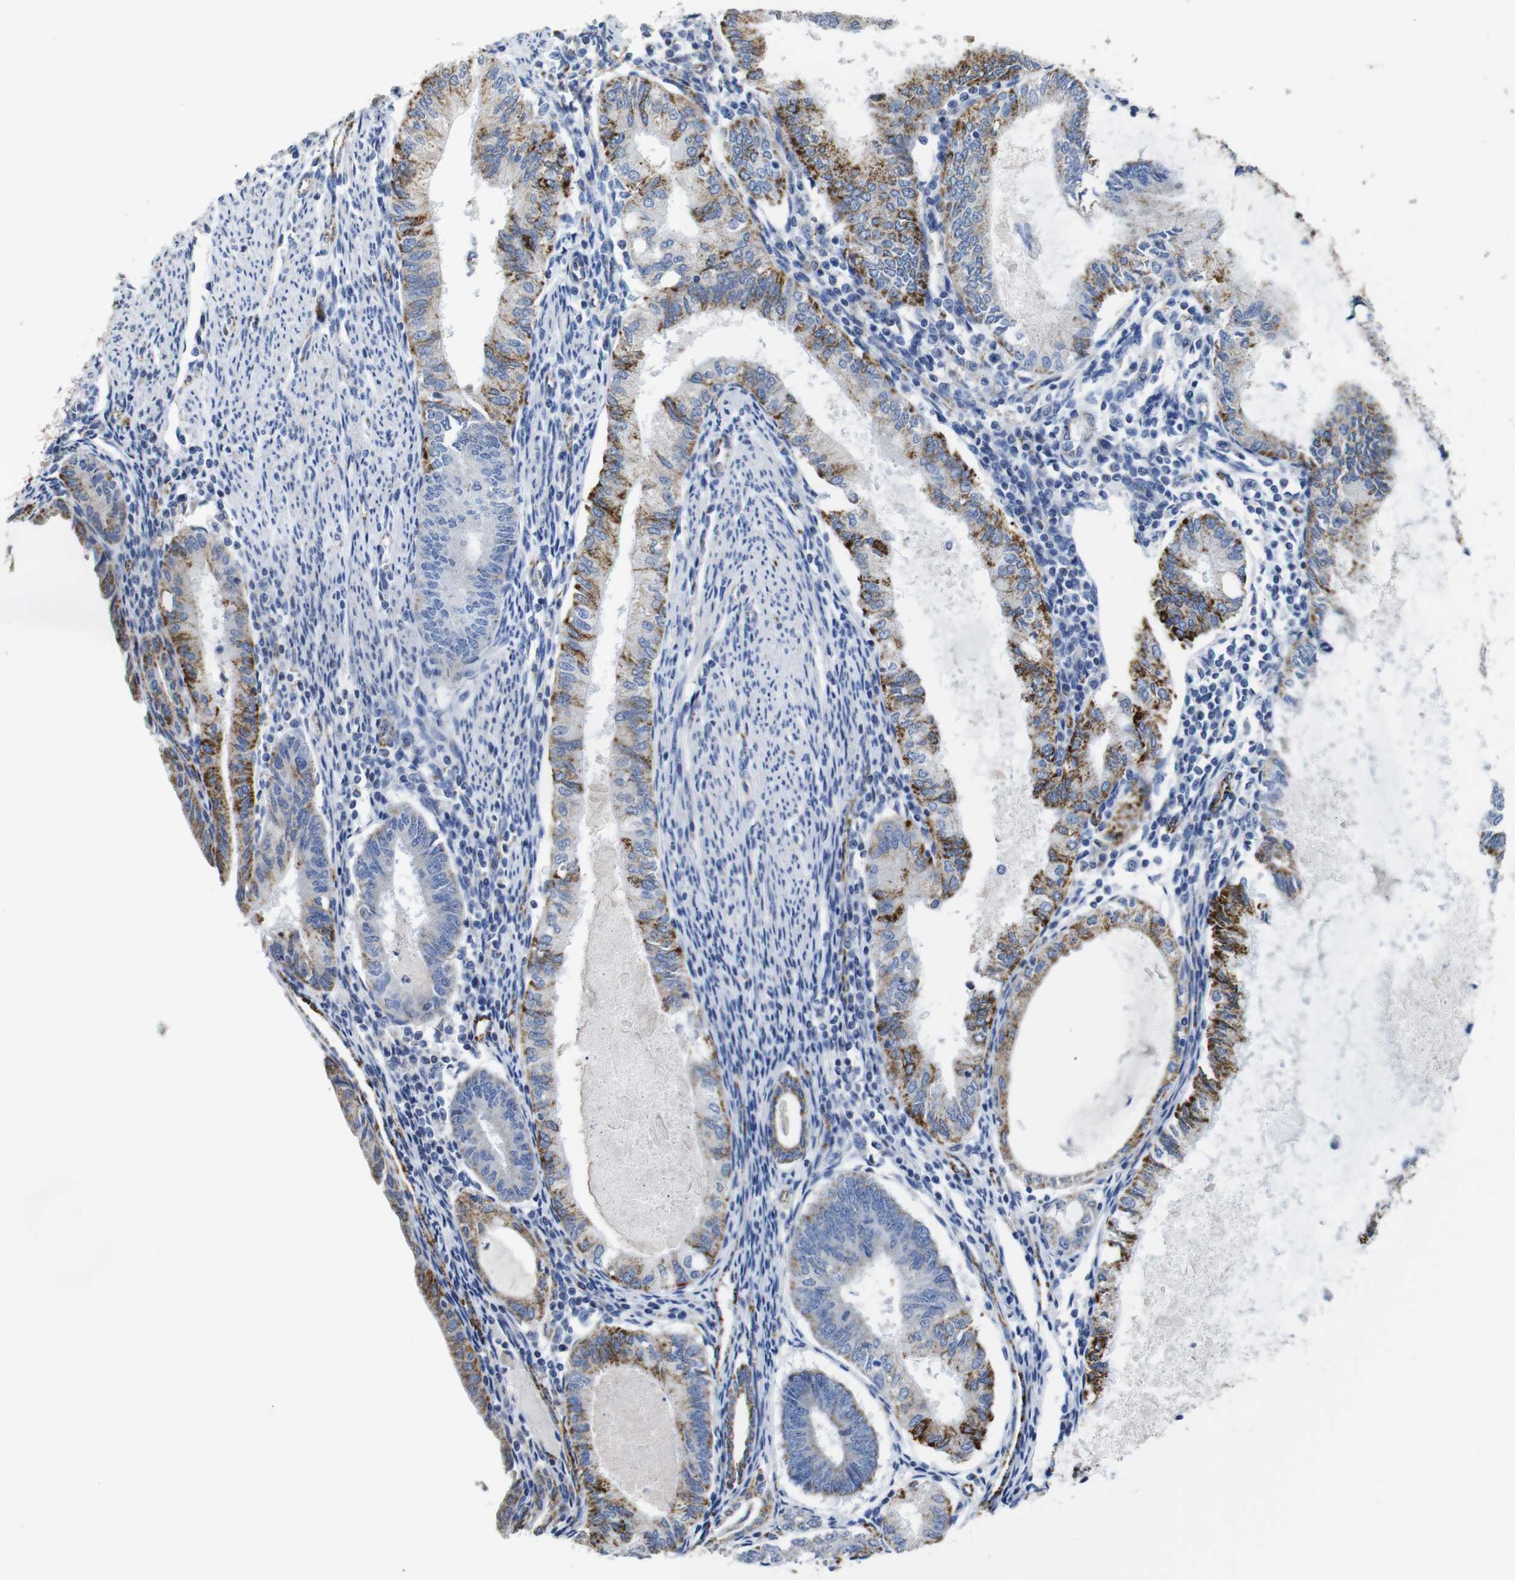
{"staining": {"intensity": "strong", "quantity": "<25%", "location": "cytoplasmic/membranous"}, "tissue": "endometrial cancer", "cell_type": "Tumor cells", "image_type": "cancer", "snomed": [{"axis": "morphology", "description": "Adenocarcinoma, NOS"}, {"axis": "topography", "description": "Endometrium"}], "caption": "IHC of human endometrial cancer reveals medium levels of strong cytoplasmic/membranous expression in about <25% of tumor cells. (Stains: DAB (3,3'-diaminobenzidine) in brown, nuclei in blue, Microscopy: brightfield microscopy at high magnification).", "gene": "MAOA", "patient": {"sex": "female", "age": 86}}